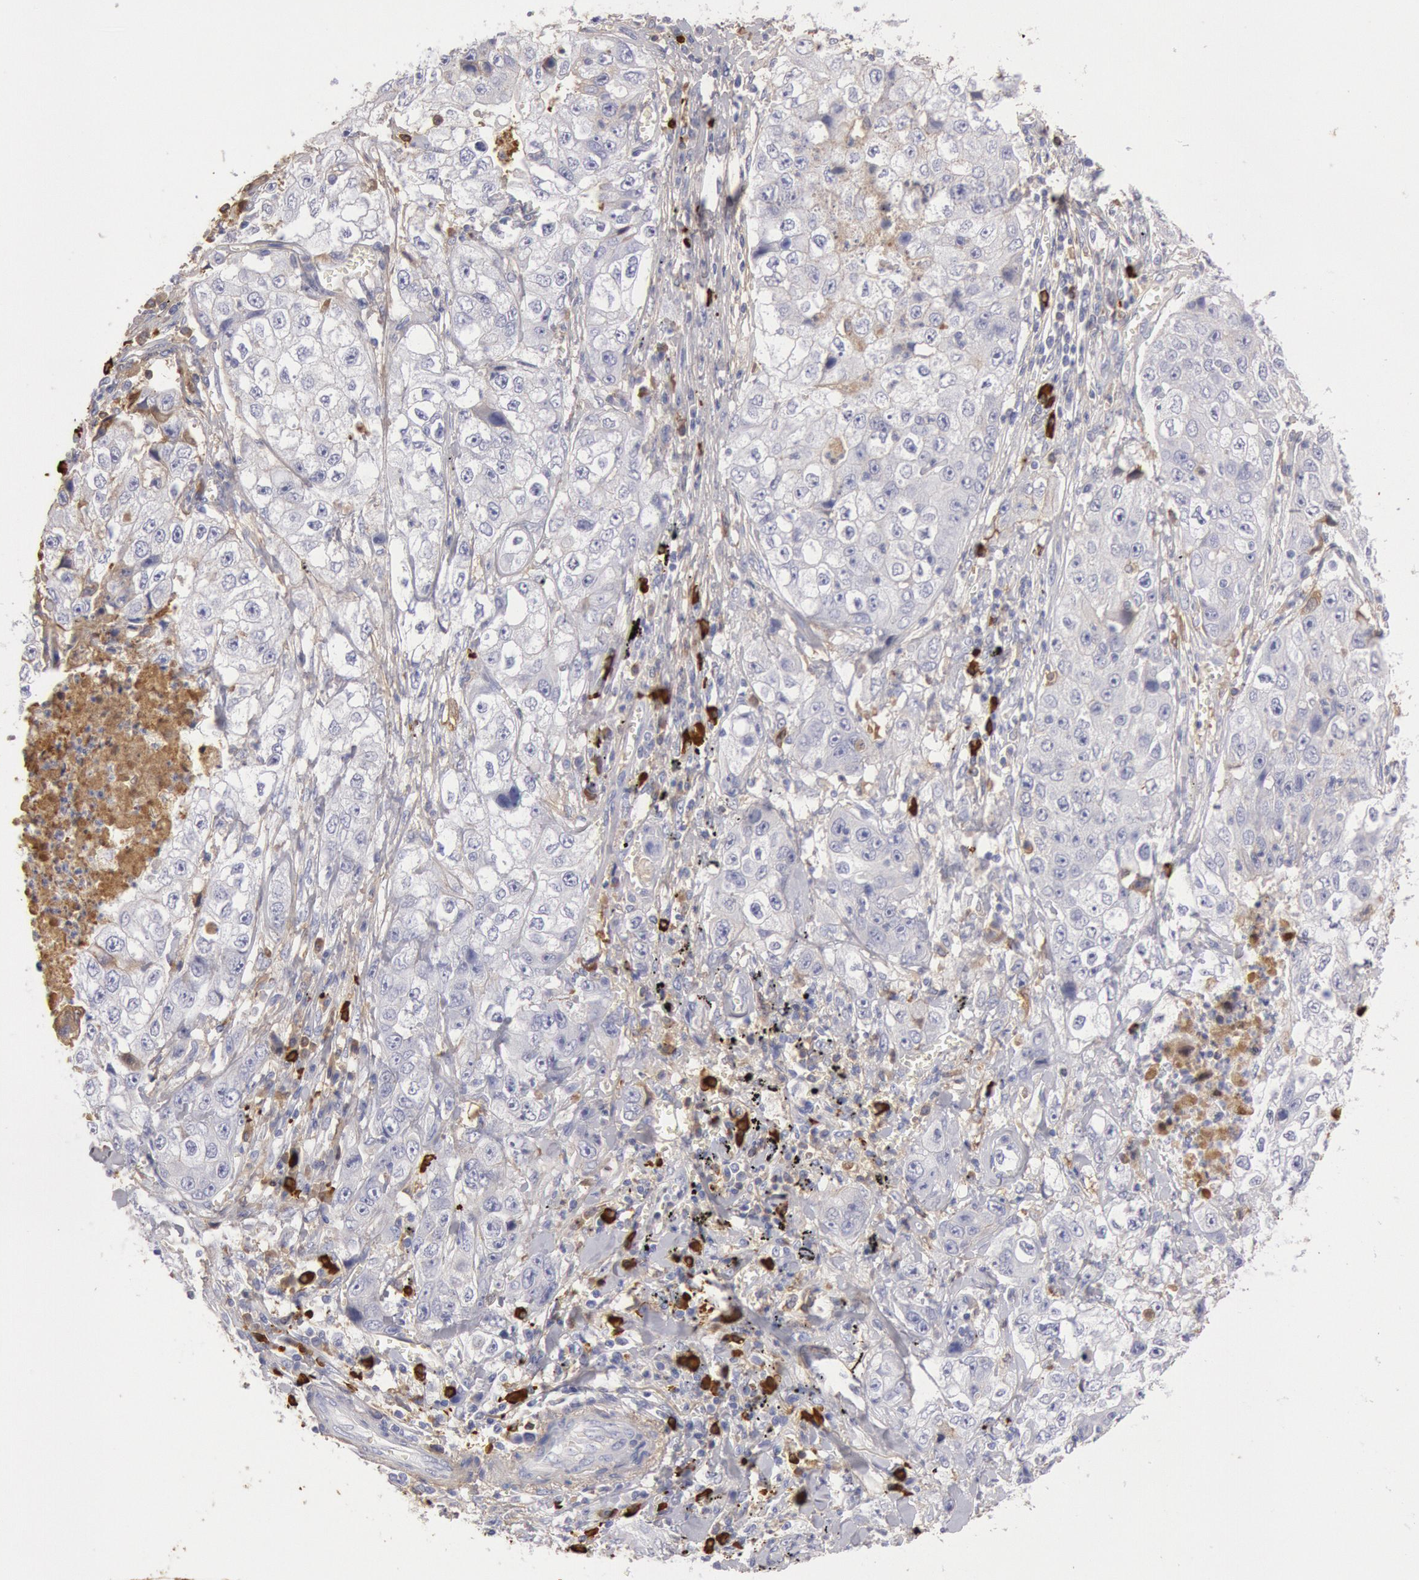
{"staining": {"intensity": "negative", "quantity": "none", "location": "none"}, "tissue": "lung cancer", "cell_type": "Tumor cells", "image_type": "cancer", "snomed": [{"axis": "morphology", "description": "Squamous cell carcinoma, NOS"}, {"axis": "topography", "description": "Lung"}], "caption": "DAB (3,3'-diaminobenzidine) immunohistochemical staining of human lung cancer (squamous cell carcinoma) reveals no significant staining in tumor cells.", "gene": "IGHA1", "patient": {"sex": "male", "age": 64}}